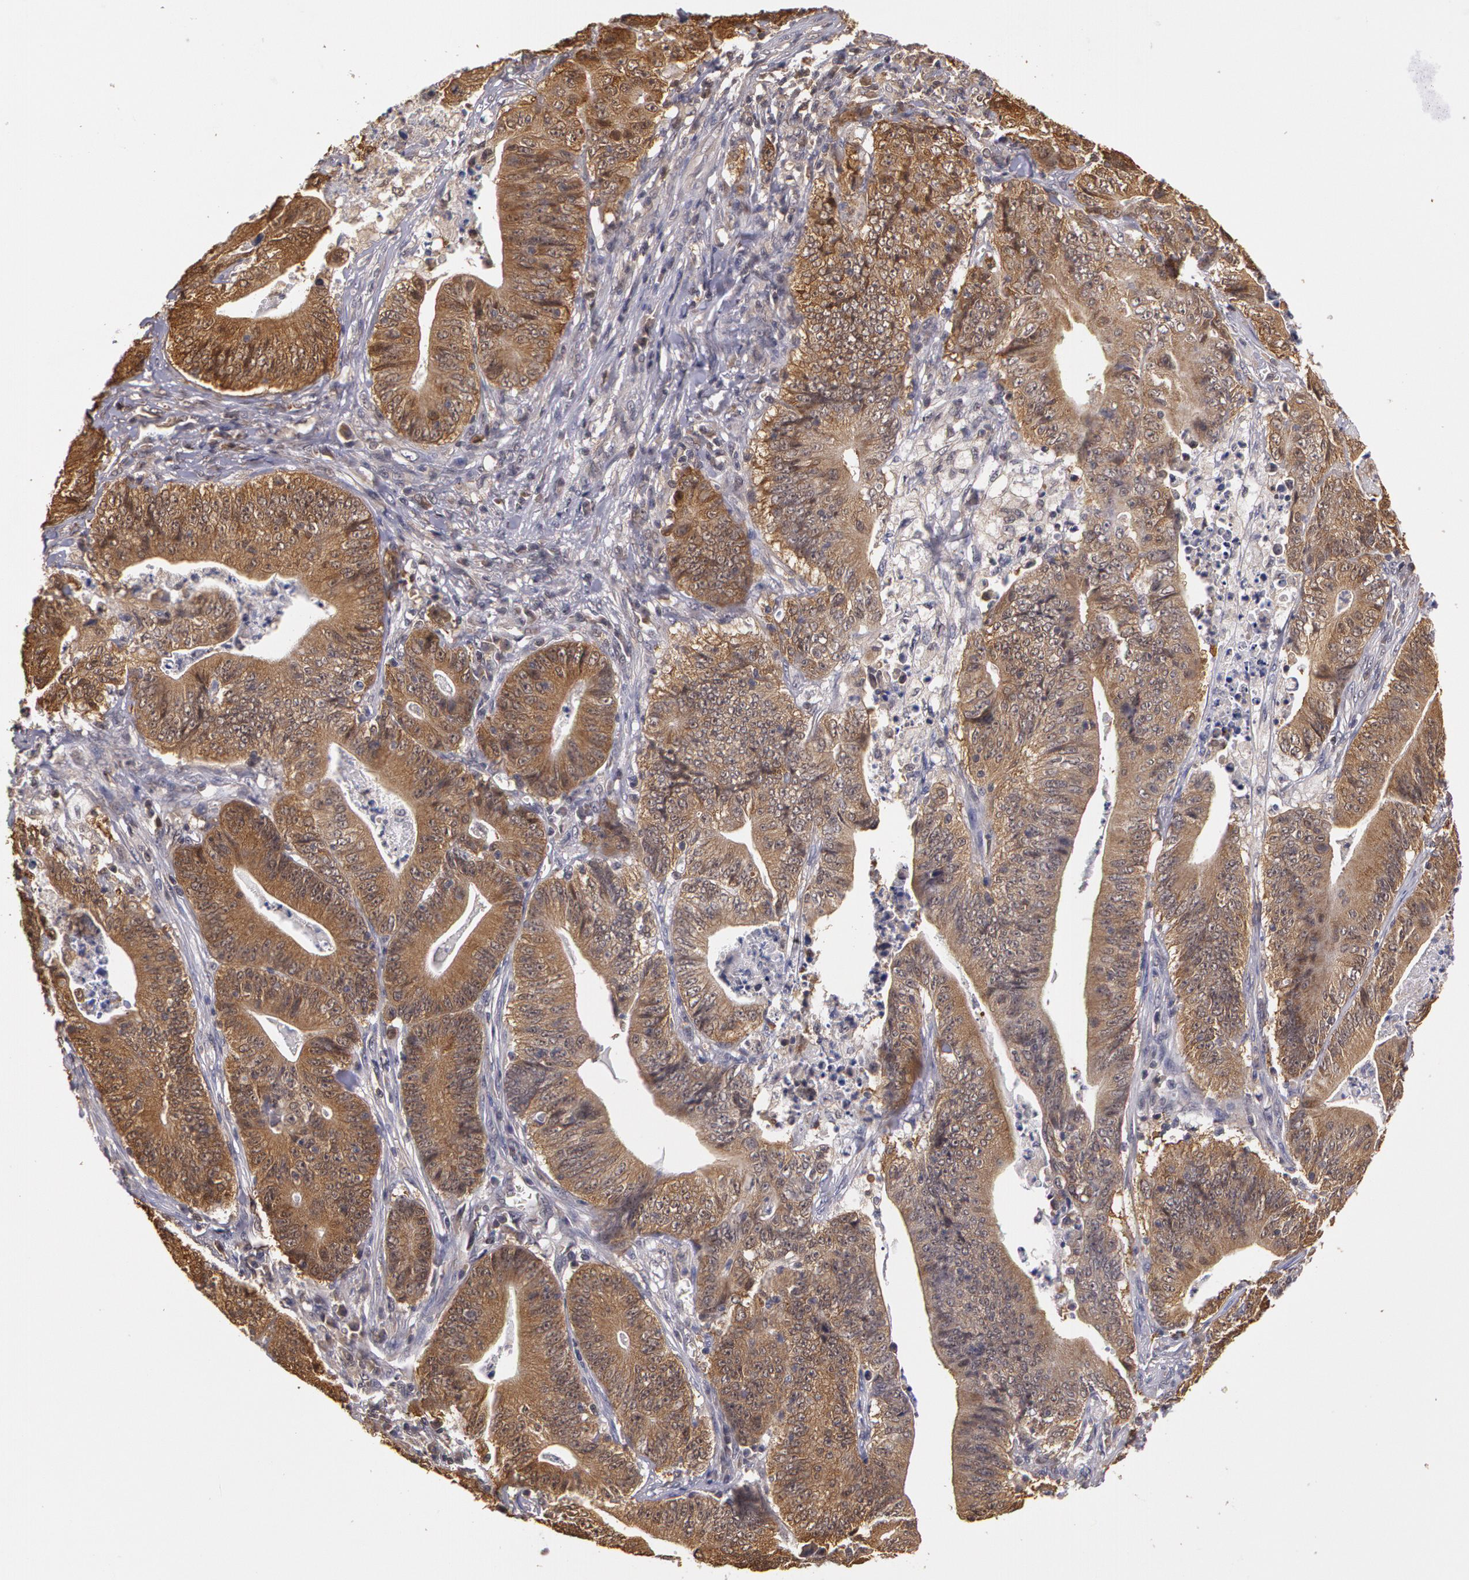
{"staining": {"intensity": "weak", "quantity": ">75%", "location": "cytoplasmic/membranous"}, "tissue": "stomach cancer", "cell_type": "Tumor cells", "image_type": "cancer", "snomed": [{"axis": "morphology", "description": "Adenocarcinoma, NOS"}, {"axis": "topography", "description": "Stomach, lower"}], "caption": "The immunohistochemical stain shows weak cytoplasmic/membranous expression in tumor cells of stomach cancer (adenocarcinoma) tissue. The staining is performed using DAB (3,3'-diaminobenzidine) brown chromogen to label protein expression. The nuclei are counter-stained blue using hematoxylin.", "gene": "AHSA1", "patient": {"sex": "female", "age": 86}}